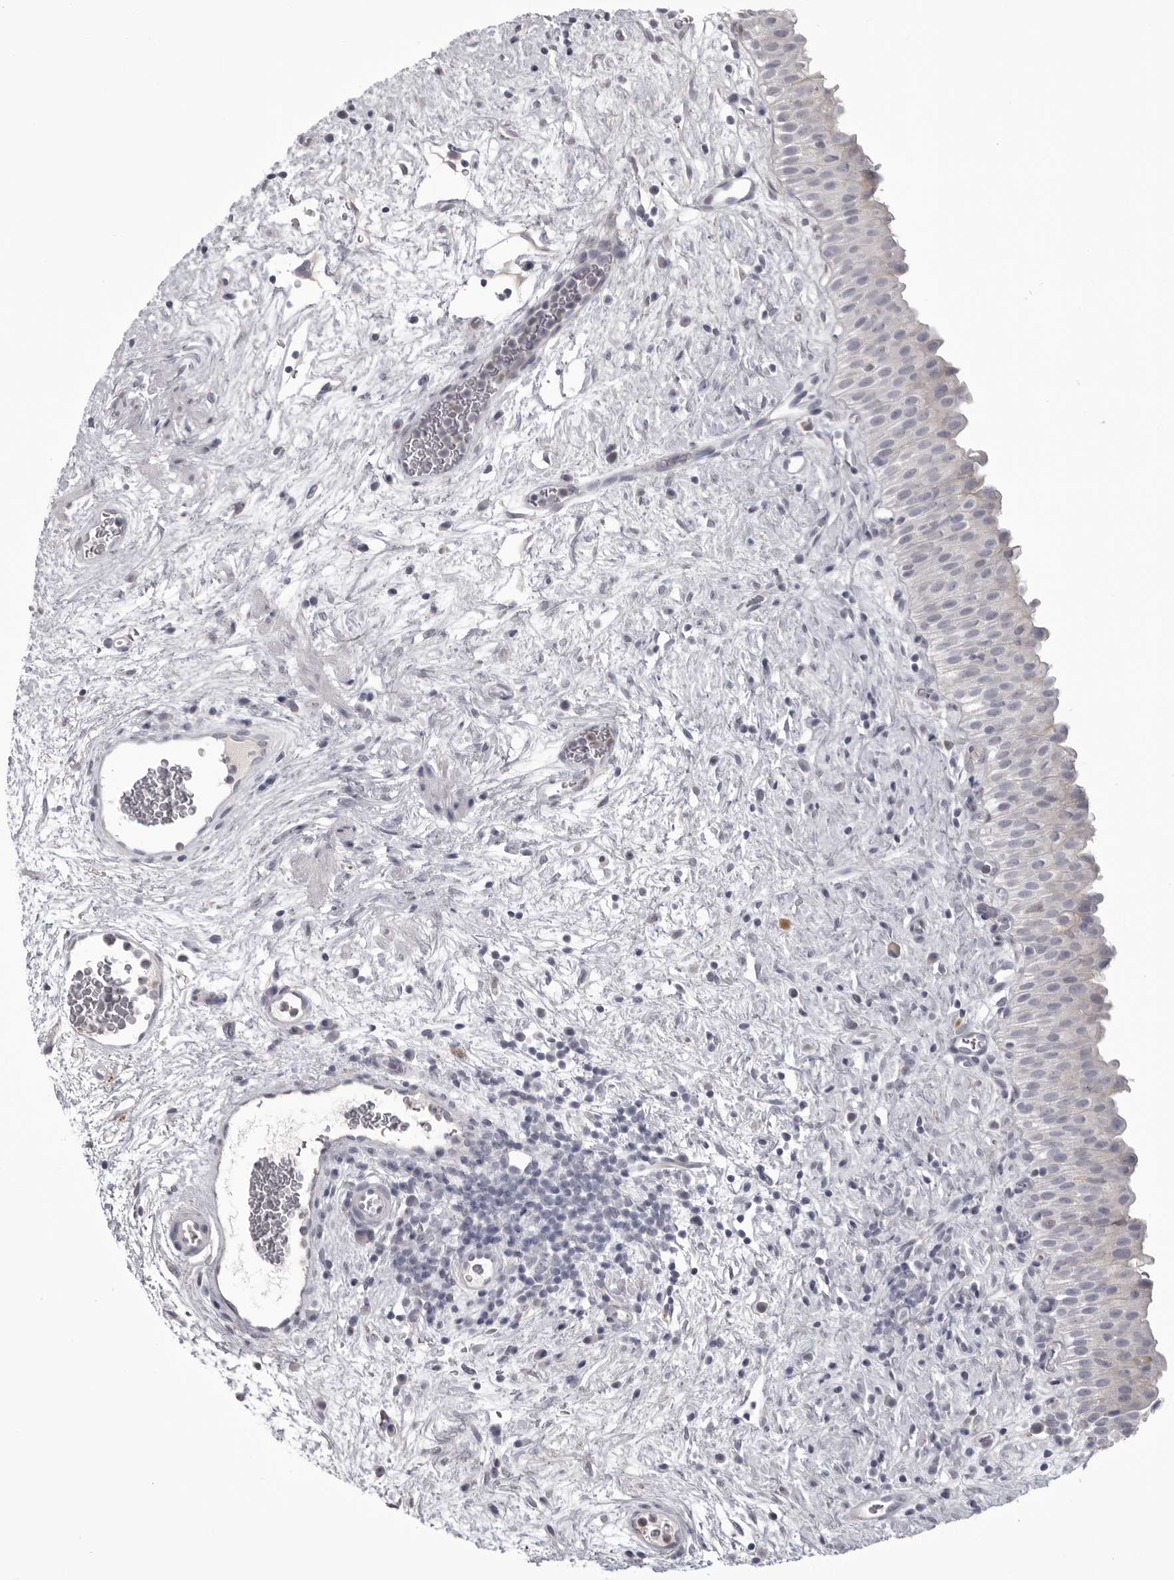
{"staining": {"intensity": "negative", "quantity": "none", "location": "none"}, "tissue": "urinary bladder", "cell_type": "Urothelial cells", "image_type": "normal", "snomed": [{"axis": "morphology", "description": "Normal tissue, NOS"}, {"axis": "topography", "description": "Urinary bladder"}], "caption": "Immunohistochemical staining of unremarkable urinary bladder exhibits no significant positivity in urothelial cells.", "gene": "TIMP1", "patient": {"sex": "male", "age": 82}}